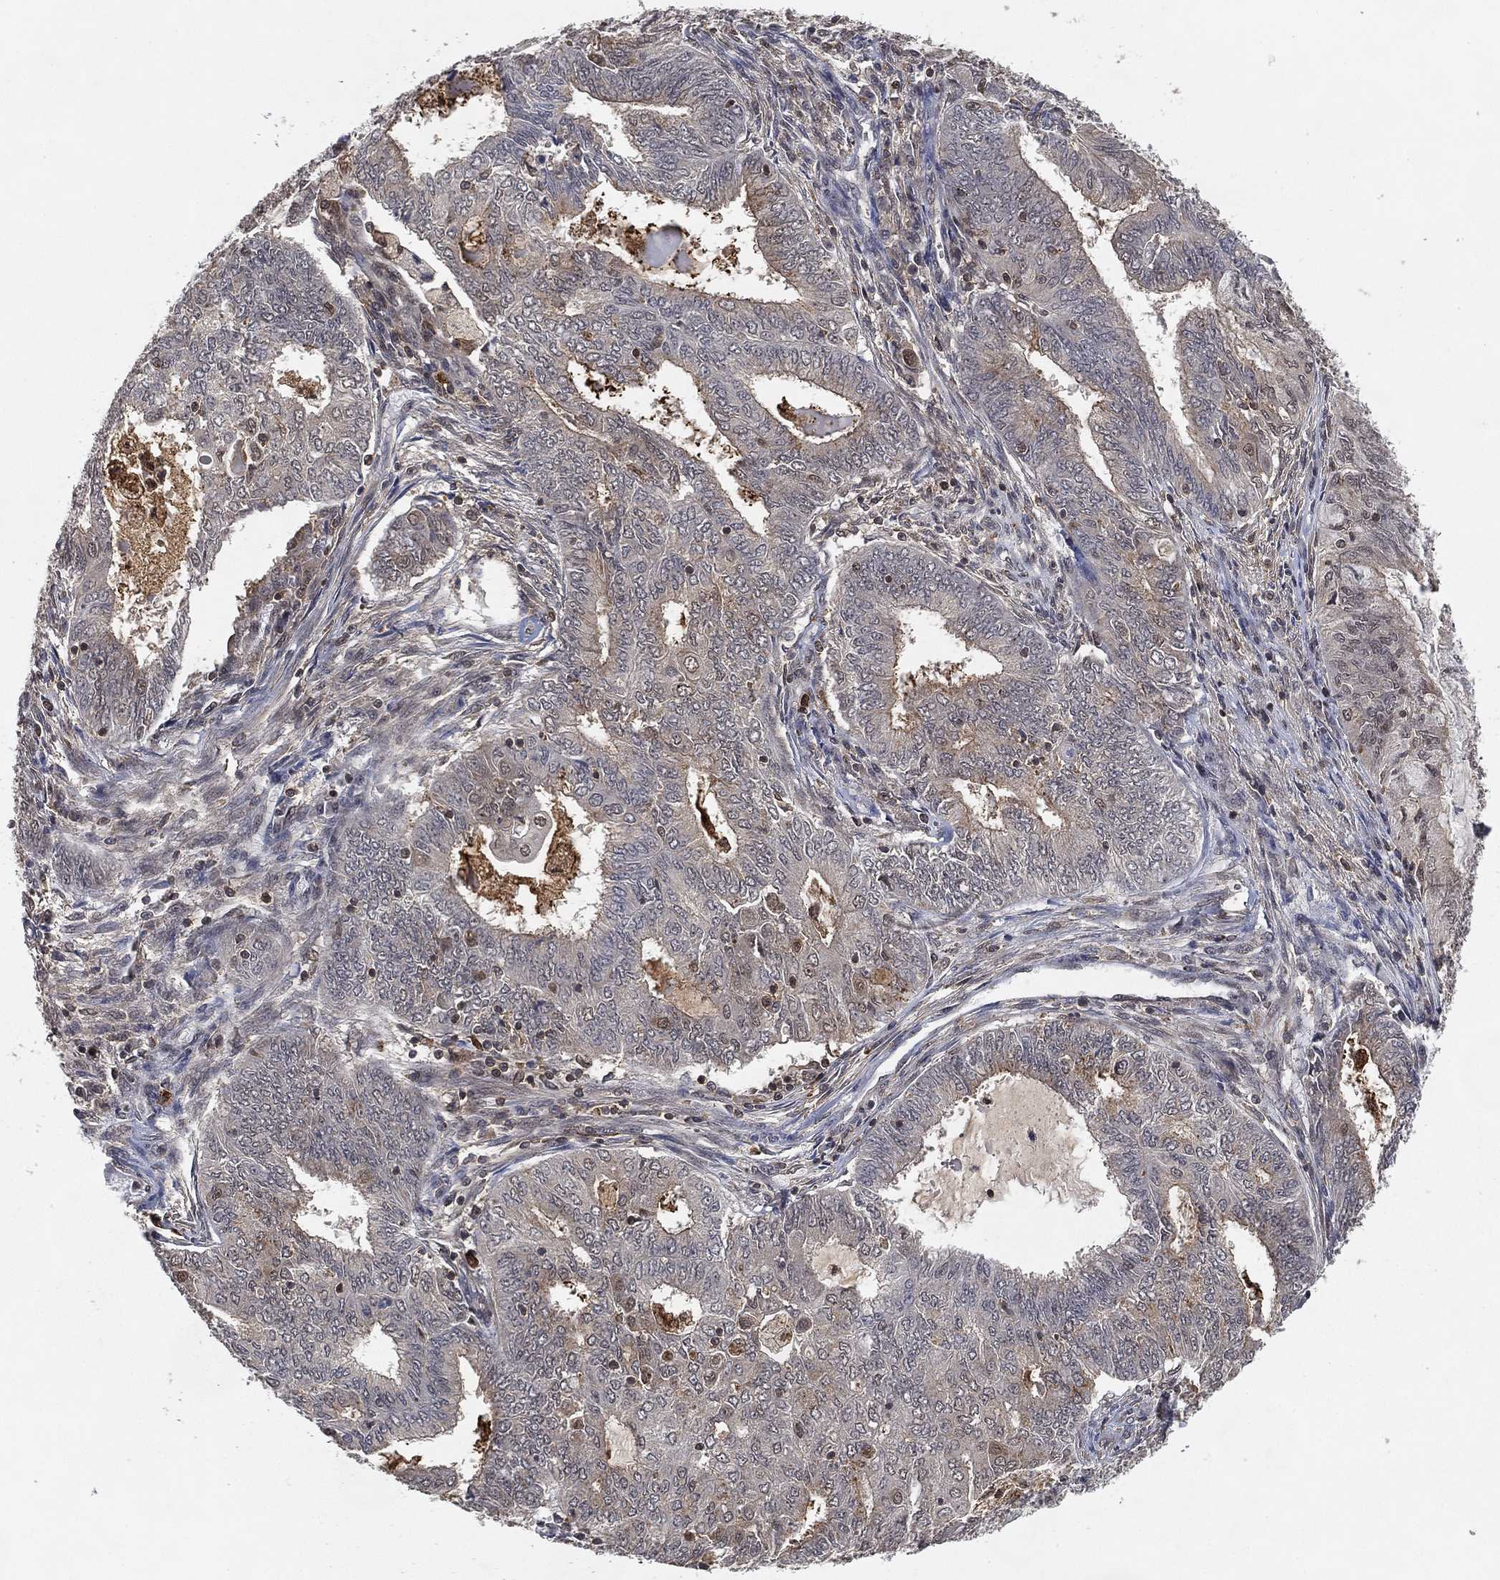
{"staining": {"intensity": "negative", "quantity": "none", "location": "none"}, "tissue": "endometrial cancer", "cell_type": "Tumor cells", "image_type": "cancer", "snomed": [{"axis": "morphology", "description": "Adenocarcinoma, NOS"}, {"axis": "topography", "description": "Endometrium"}], "caption": "A photomicrograph of human adenocarcinoma (endometrial) is negative for staining in tumor cells.", "gene": "WDR26", "patient": {"sex": "female", "age": 62}}